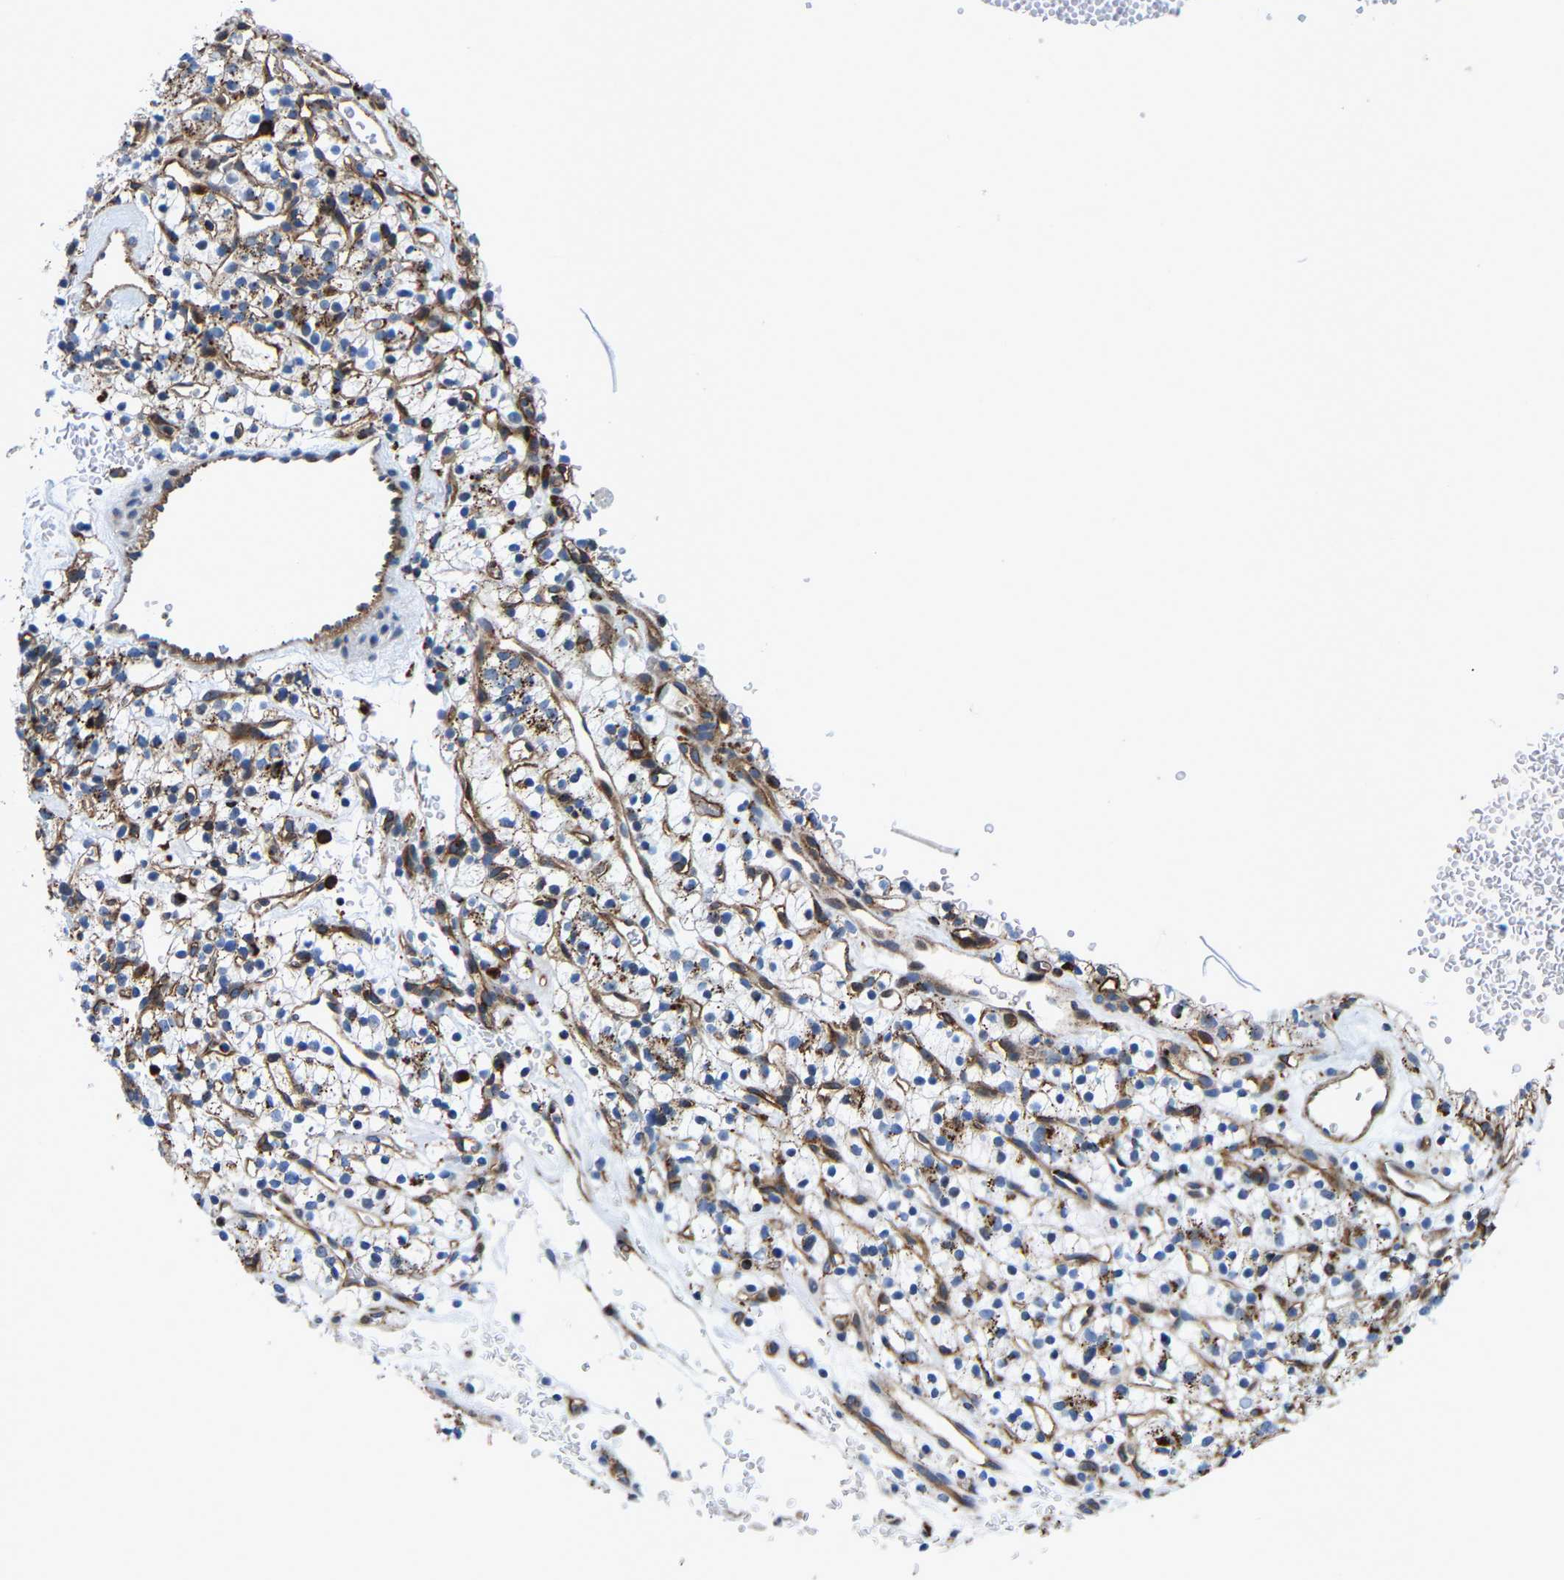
{"staining": {"intensity": "moderate", "quantity": "<25%", "location": "cytoplasmic/membranous"}, "tissue": "renal cancer", "cell_type": "Tumor cells", "image_type": "cancer", "snomed": [{"axis": "morphology", "description": "Adenocarcinoma, NOS"}, {"axis": "topography", "description": "Kidney"}], "caption": "Immunohistochemical staining of renal adenocarcinoma displays low levels of moderate cytoplasmic/membranous protein staining in approximately <25% of tumor cells.", "gene": "DPP7", "patient": {"sex": "female", "age": 57}}